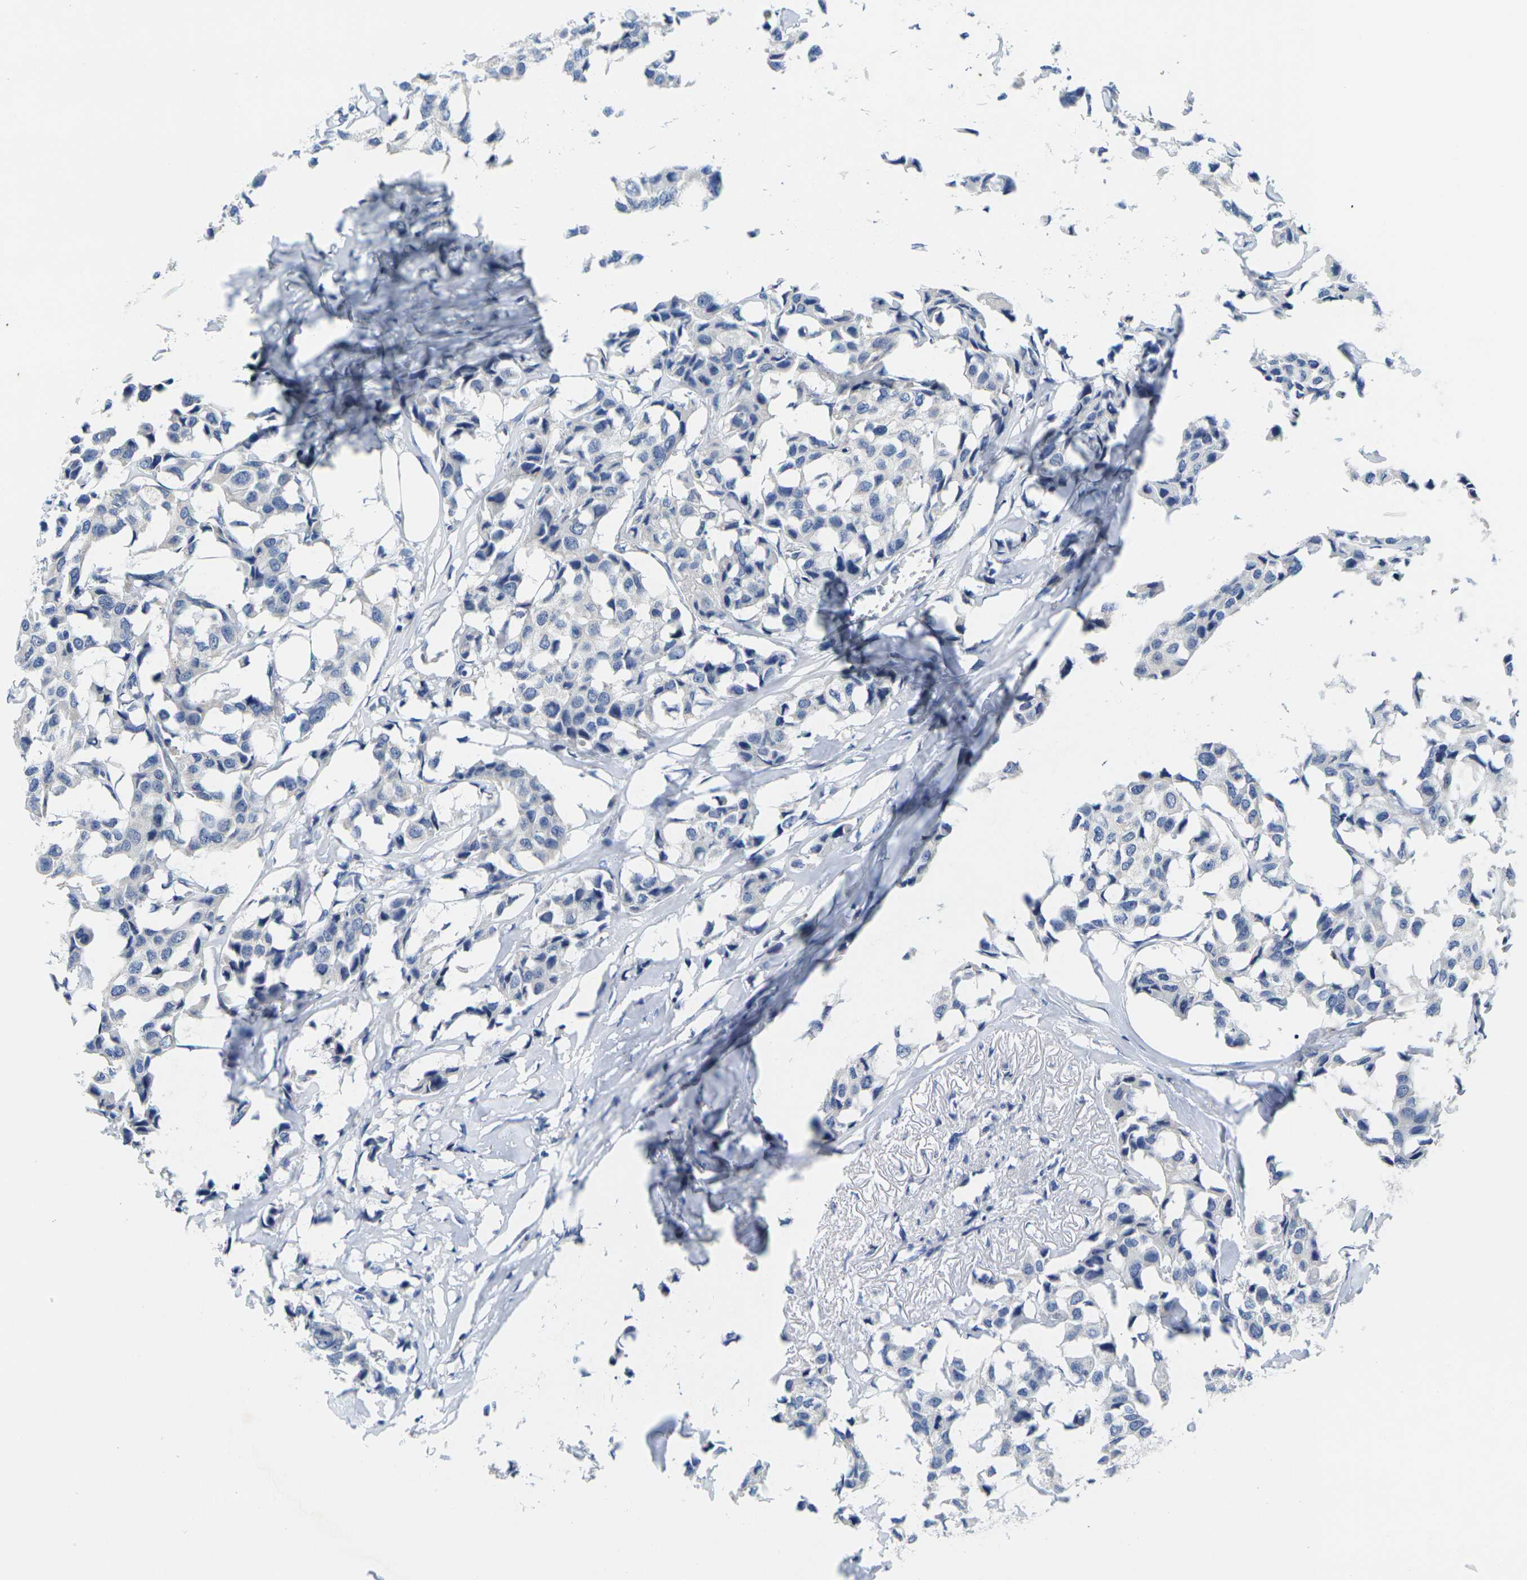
{"staining": {"intensity": "negative", "quantity": "none", "location": "none"}, "tissue": "breast cancer", "cell_type": "Tumor cells", "image_type": "cancer", "snomed": [{"axis": "morphology", "description": "Duct carcinoma"}, {"axis": "topography", "description": "Breast"}], "caption": "An image of infiltrating ductal carcinoma (breast) stained for a protein displays no brown staining in tumor cells. Brightfield microscopy of immunohistochemistry stained with DAB (brown) and hematoxylin (blue), captured at high magnification.", "gene": "CRK", "patient": {"sex": "female", "age": 80}}